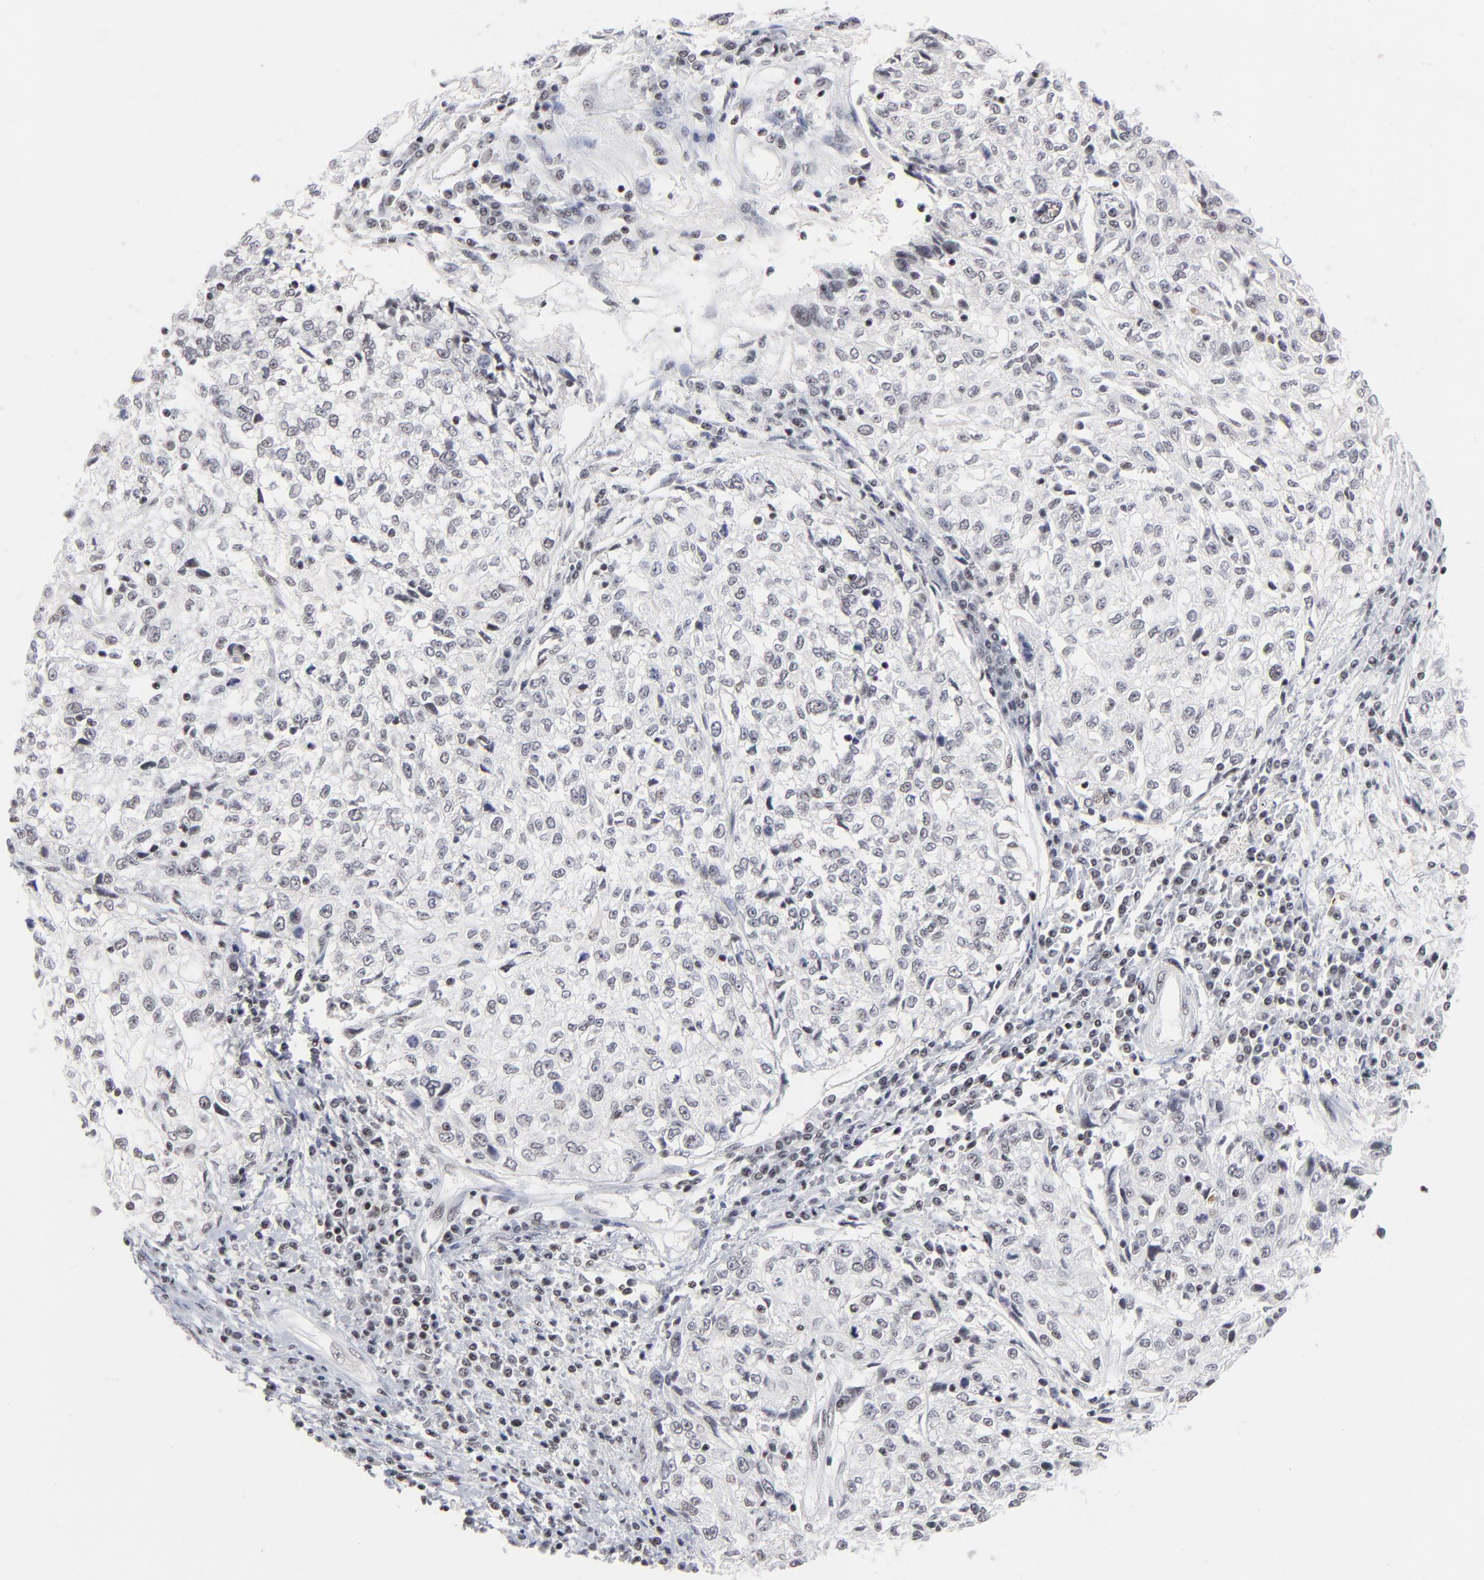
{"staining": {"intensity": "negative", "quantity": "none", "location": "none"}, "tissue": "cervical cancer", "cell_type": "Tumor cells", "image_type": "cancer", "snomed": [{"axis": "morphology", "description": "Squamous cell carcinoma, NOS"}, {"axis": "topography", "description": "Cervix"}], "caption": "High magnification brightfield microscopy of squamous cell carcinoma (cervical) stained with DAB (brown) and counterstained with hematoxylin (blue): tumor cells show no significant positivity.", "gene": "ZNF143", "patient": {"sex": "female", "age": 57}}